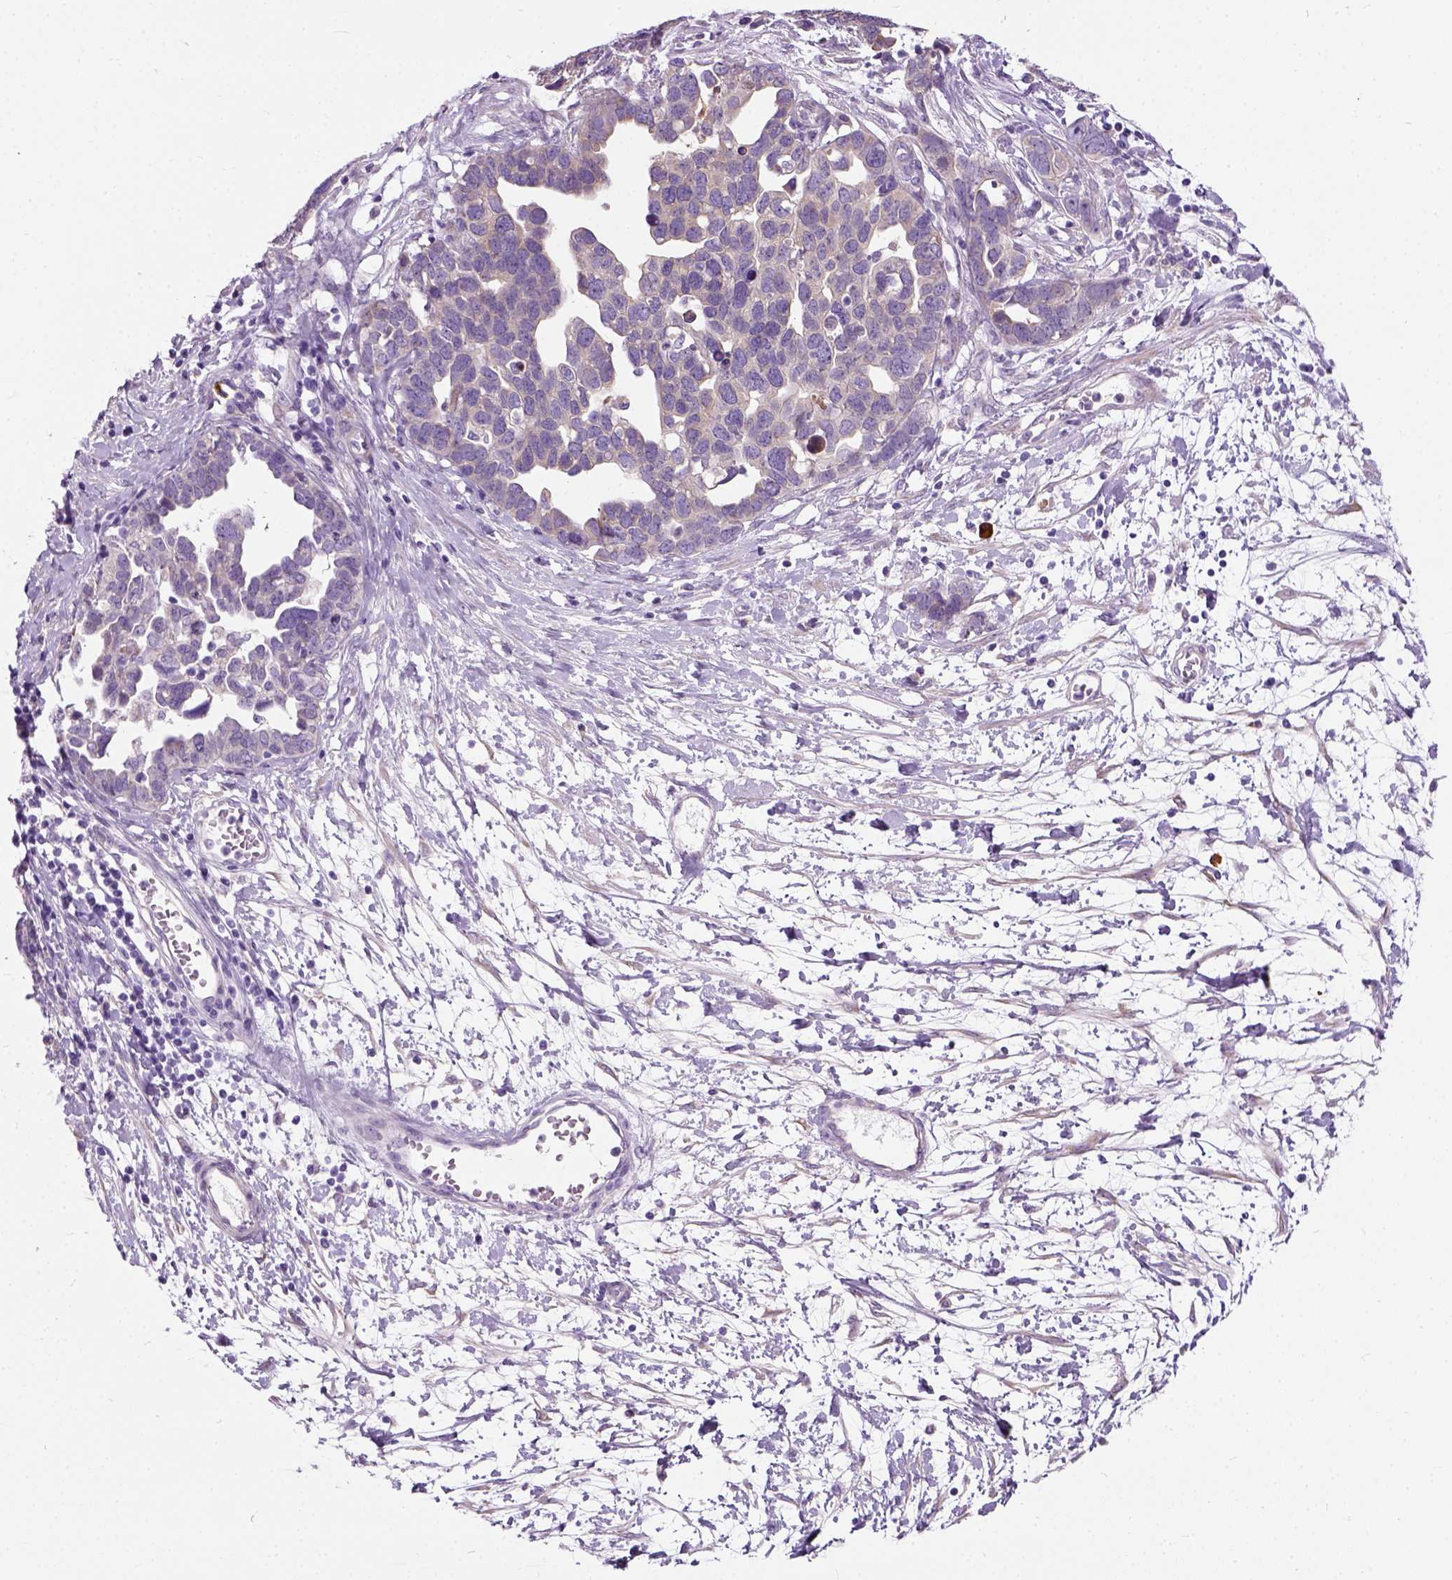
{"staining": {"intensity": "negative", "quantity": "none", "location": "none"}, "tissue": "ovarian cancer", "cell_type": "Tumor cells", "image_type": "cancer", "snomed": [{"axis": "morphology", "description": "Cystadenocarcinoma, serous, NOS"}, {"axis": "topography", "description": "Ovary"}], "caption": "This is a histopathology image of immunohistochemistry (IHC) staining of ovarian cancer (serous cystadenocarcinoma), which shows no positivity in tumor cells. Brightfield microscopy of immunohistochemistry (IHC) stained with DAB (3,3'-diaminobenzidine) (brown) and hematoxylin (blue), captured at high magnification.", "gene": "TRIM72", "patient": {"sex": "female", "age": 54}}